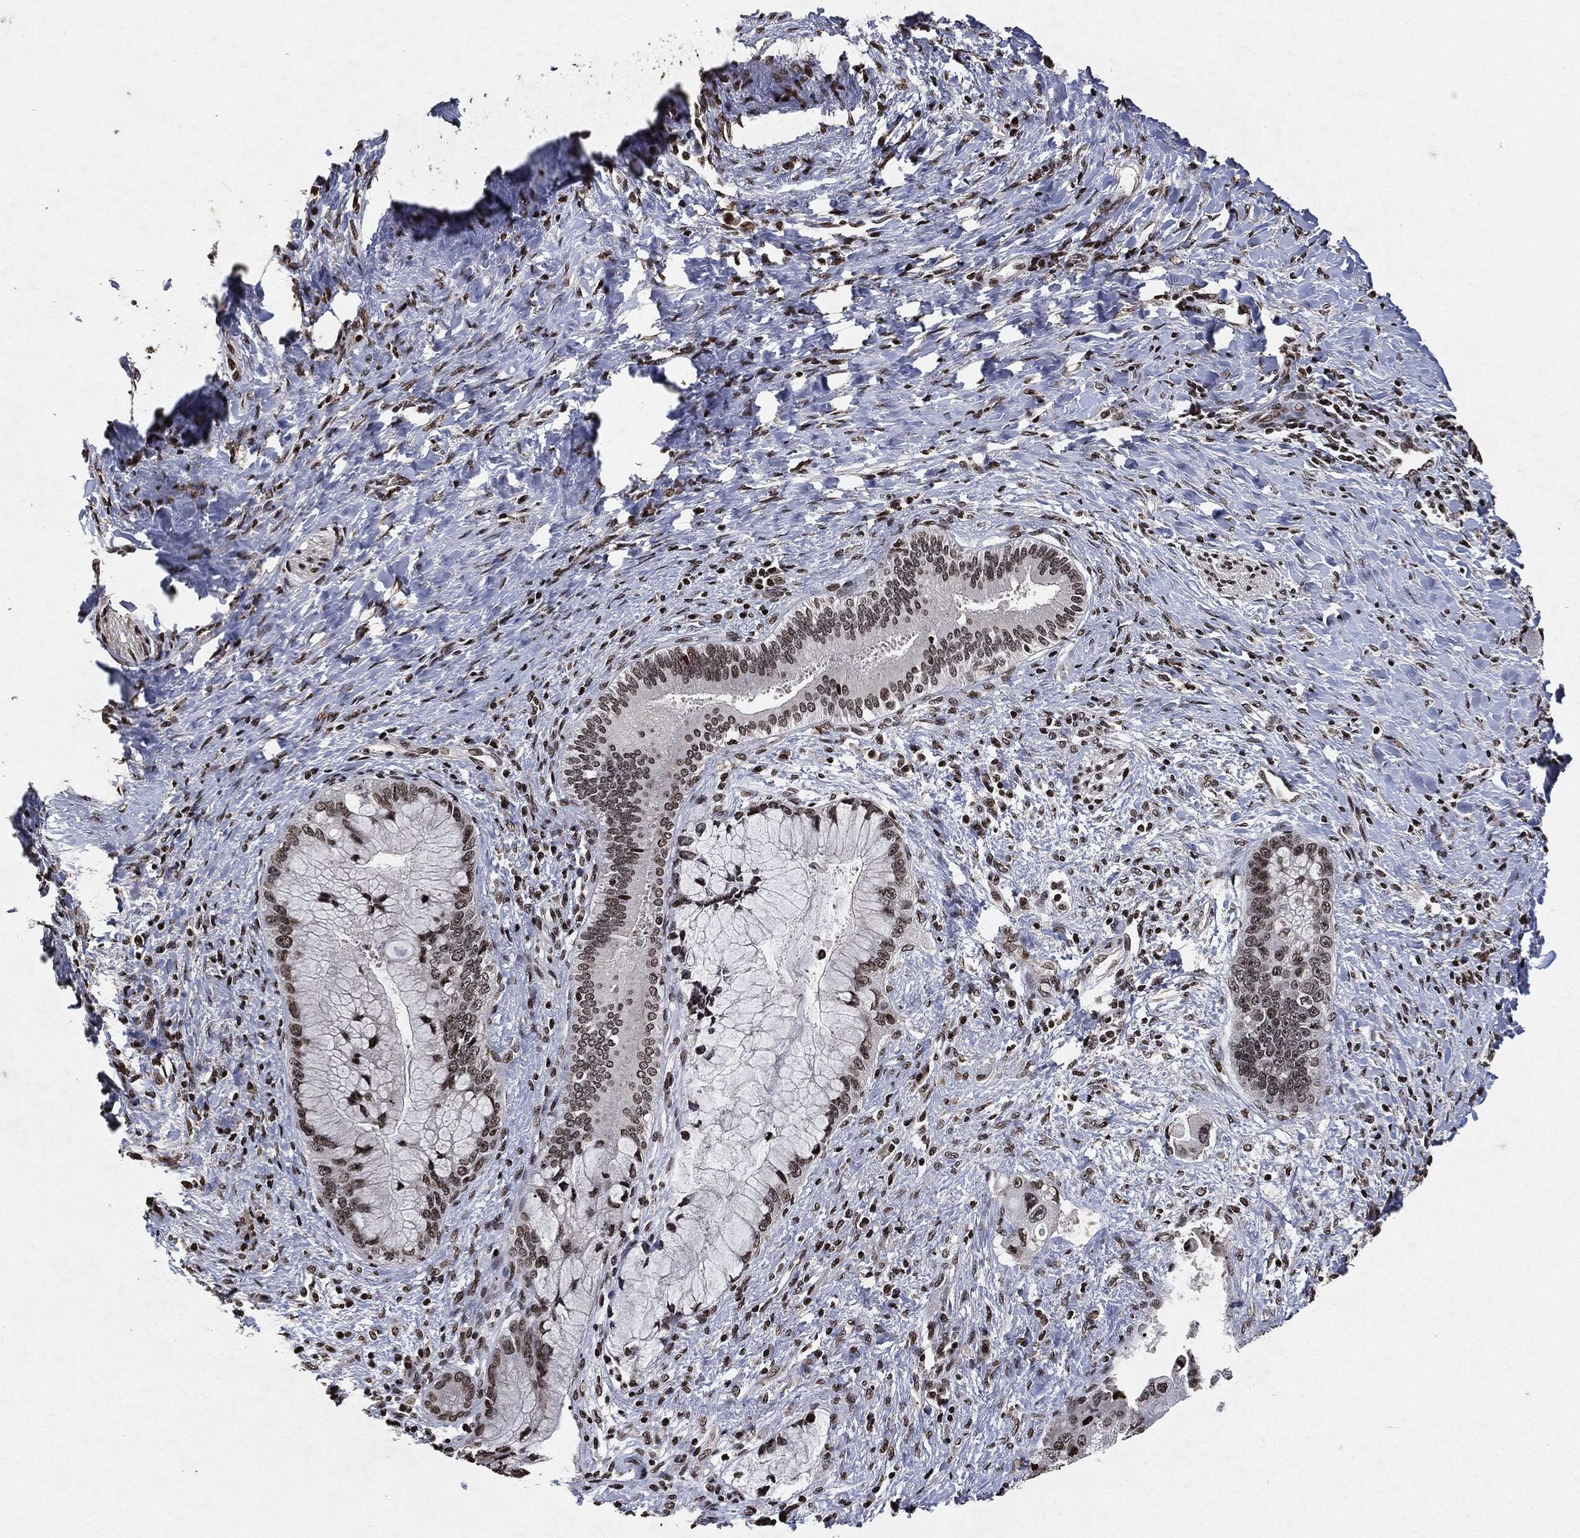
{"staining": {"intensity": "moderate", "quantity": "<25%", "location": "nuclear"}, "tissue": "liver cancer", "cell_type": "Tumor cells", "image_type": "cancer", "snomed": [{"axis": "morphology", "description": "Normal tissue, NOS"}, {"axis": "morphology", "description": "Cholangiocarcinoma"}, {"axis": "topography", "description": "Liver"}, {"axis": "topography", "description": "Peripheral nerve tissue"}], "caption": "Protein staining of liver cancer (cholangiocarcinoma) tissue reveals moderate nuclear staining in about <25% of tumor cells. The staining was performed using DAB (3,3'-diaminobenzidine), with brown indicating positive protein expression. Nuclei are stained blue with hematoxylin.", "gene": "JUN", "patient": {"sex": "male", "age": 50}}